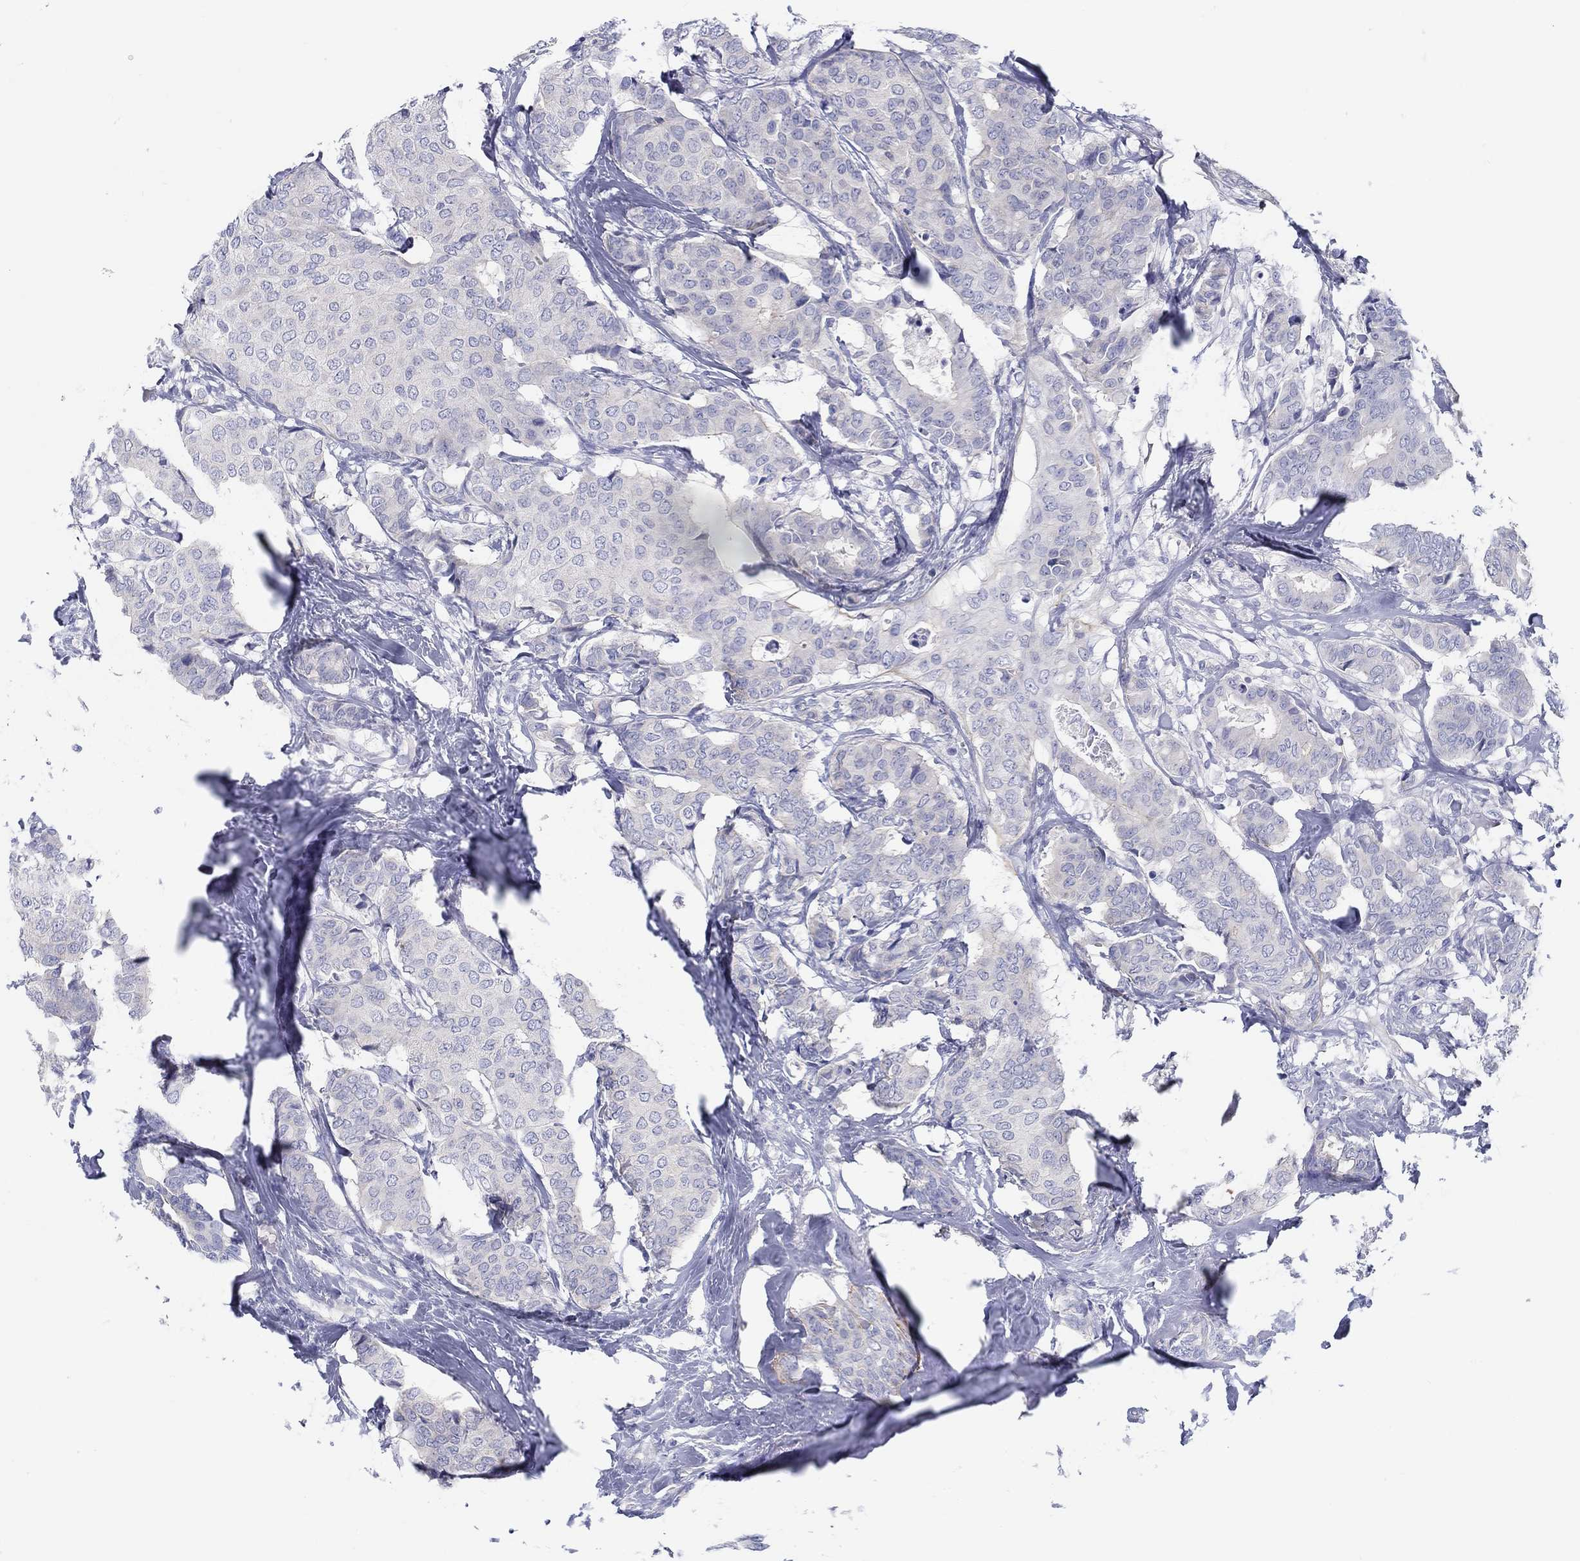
{"staining": {"intensity": "negative", "quantity": "none", "location": "none"}, "tissue": "breast cancer", "cell_type": "Tumor cells", "image_type": "cancer", "snomed": [{"axis": "morphology", "description": "Duct carcinoma"}, {"axis": "topography", "description": "Breast"}], "caption": "An immunohistochemistry image of breast cancer (invasive ductal carcinoma) is shown. There is no staining in tumor cells of breast cancer (invasive ductal carcinoma).", "gene": "HAPLN4", "patient": {"sex": "female", "age": 75}}